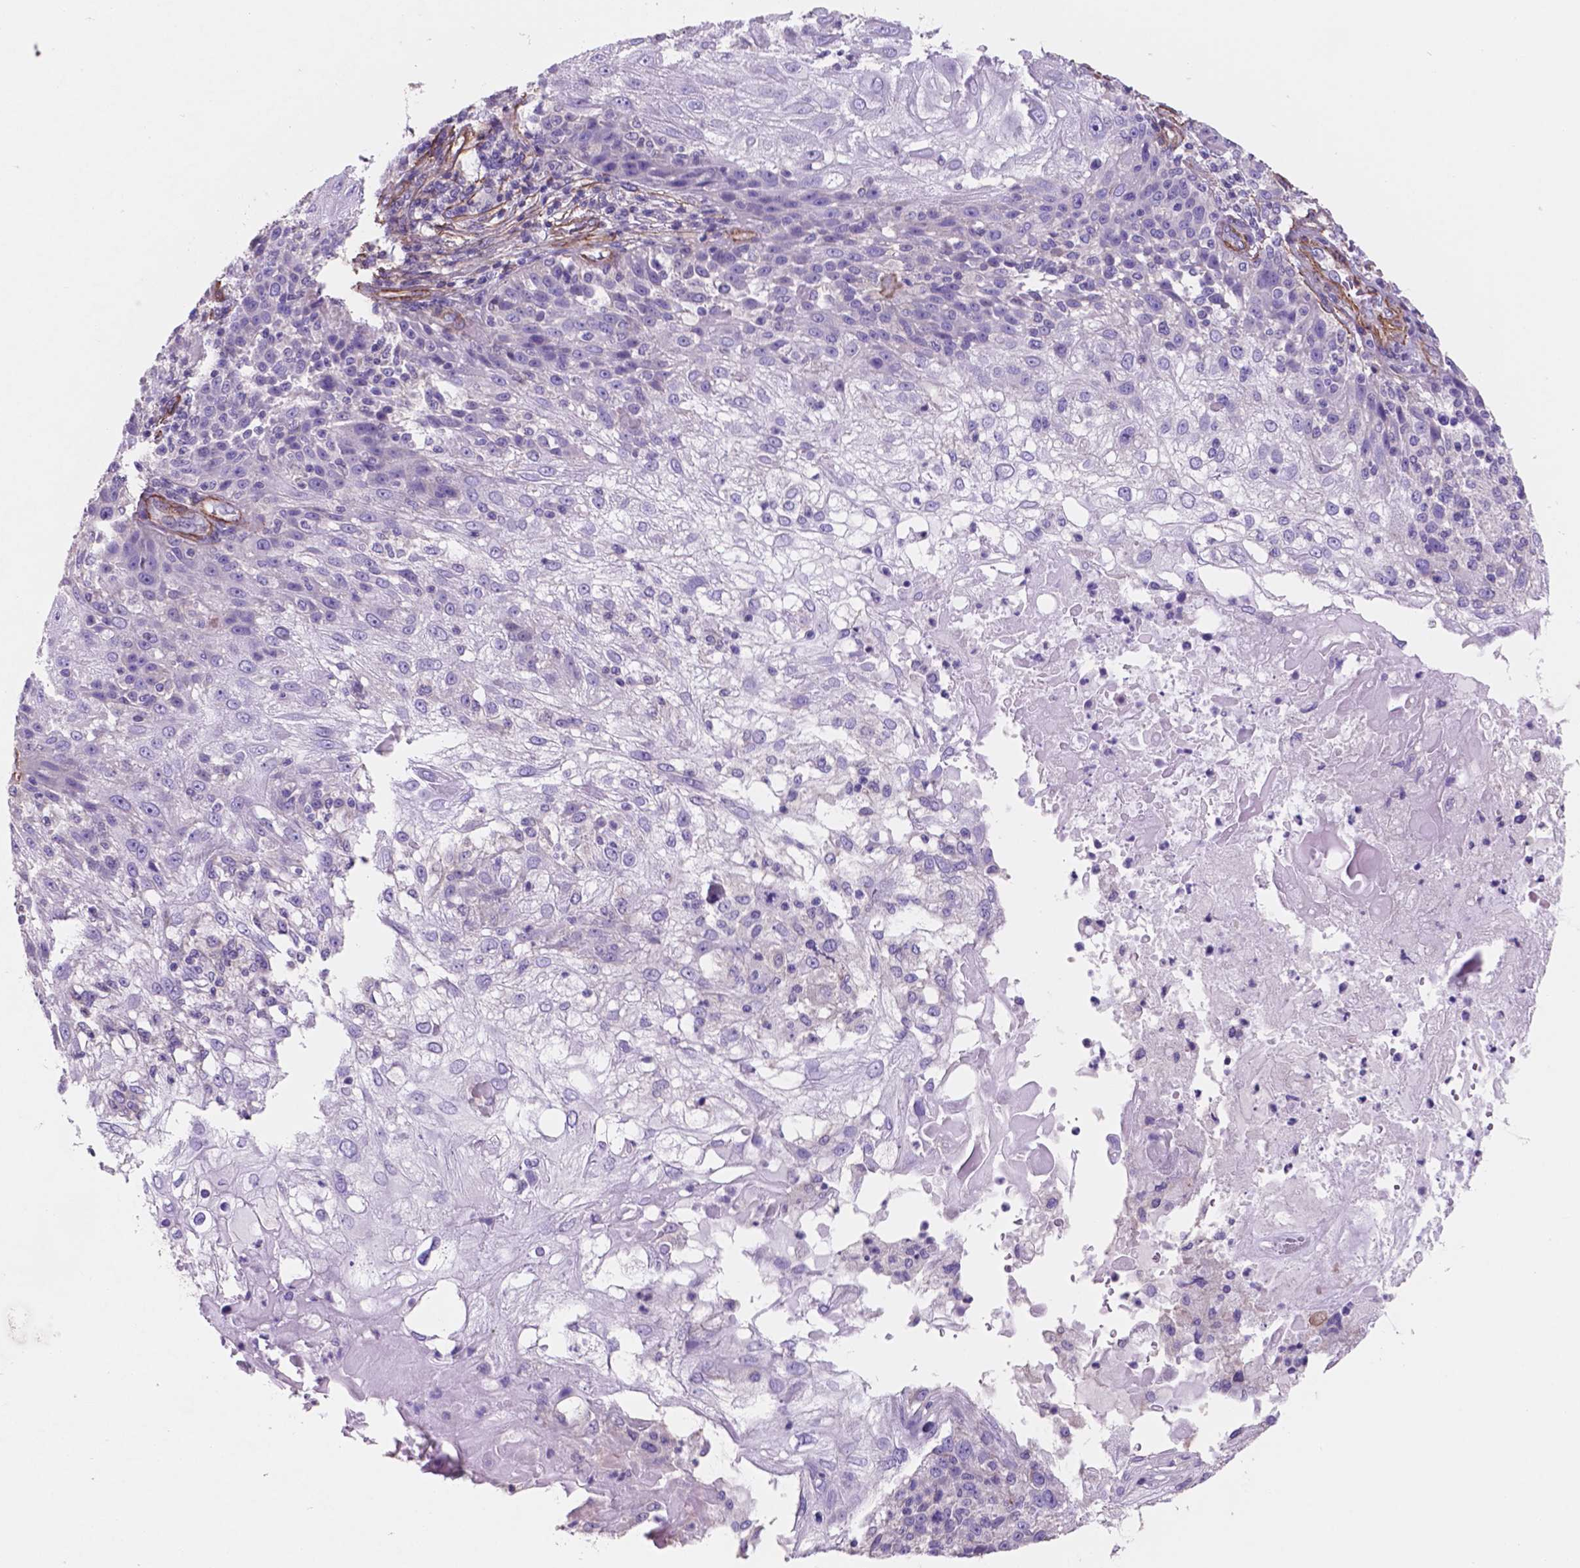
{"staining": {"intensity": "negative", "quantity": "none", "location": "none"}, "tissue": "skin cancer", "cell_type": "Tumor cells", "image_type": "cancer", "snomed": [{"axis": "morphology", "description": "Normal tissue, NOS"}, {"axis": "morphology", "description": "Squamous cell carcinoma, NOS"}, {"axis": "topography", "description": "Skin"}], "caption": "Tumor cells show no significant expression in skin cancer (squamous cell carcinoma). The staining was performed using DAB to visualize the protein expression in brown, while the nuclei were stained in blue with hematoxylin (Magnification: 20x).", "gene": "TOR2A", "patient": {"sex": "female", "age": 83}}